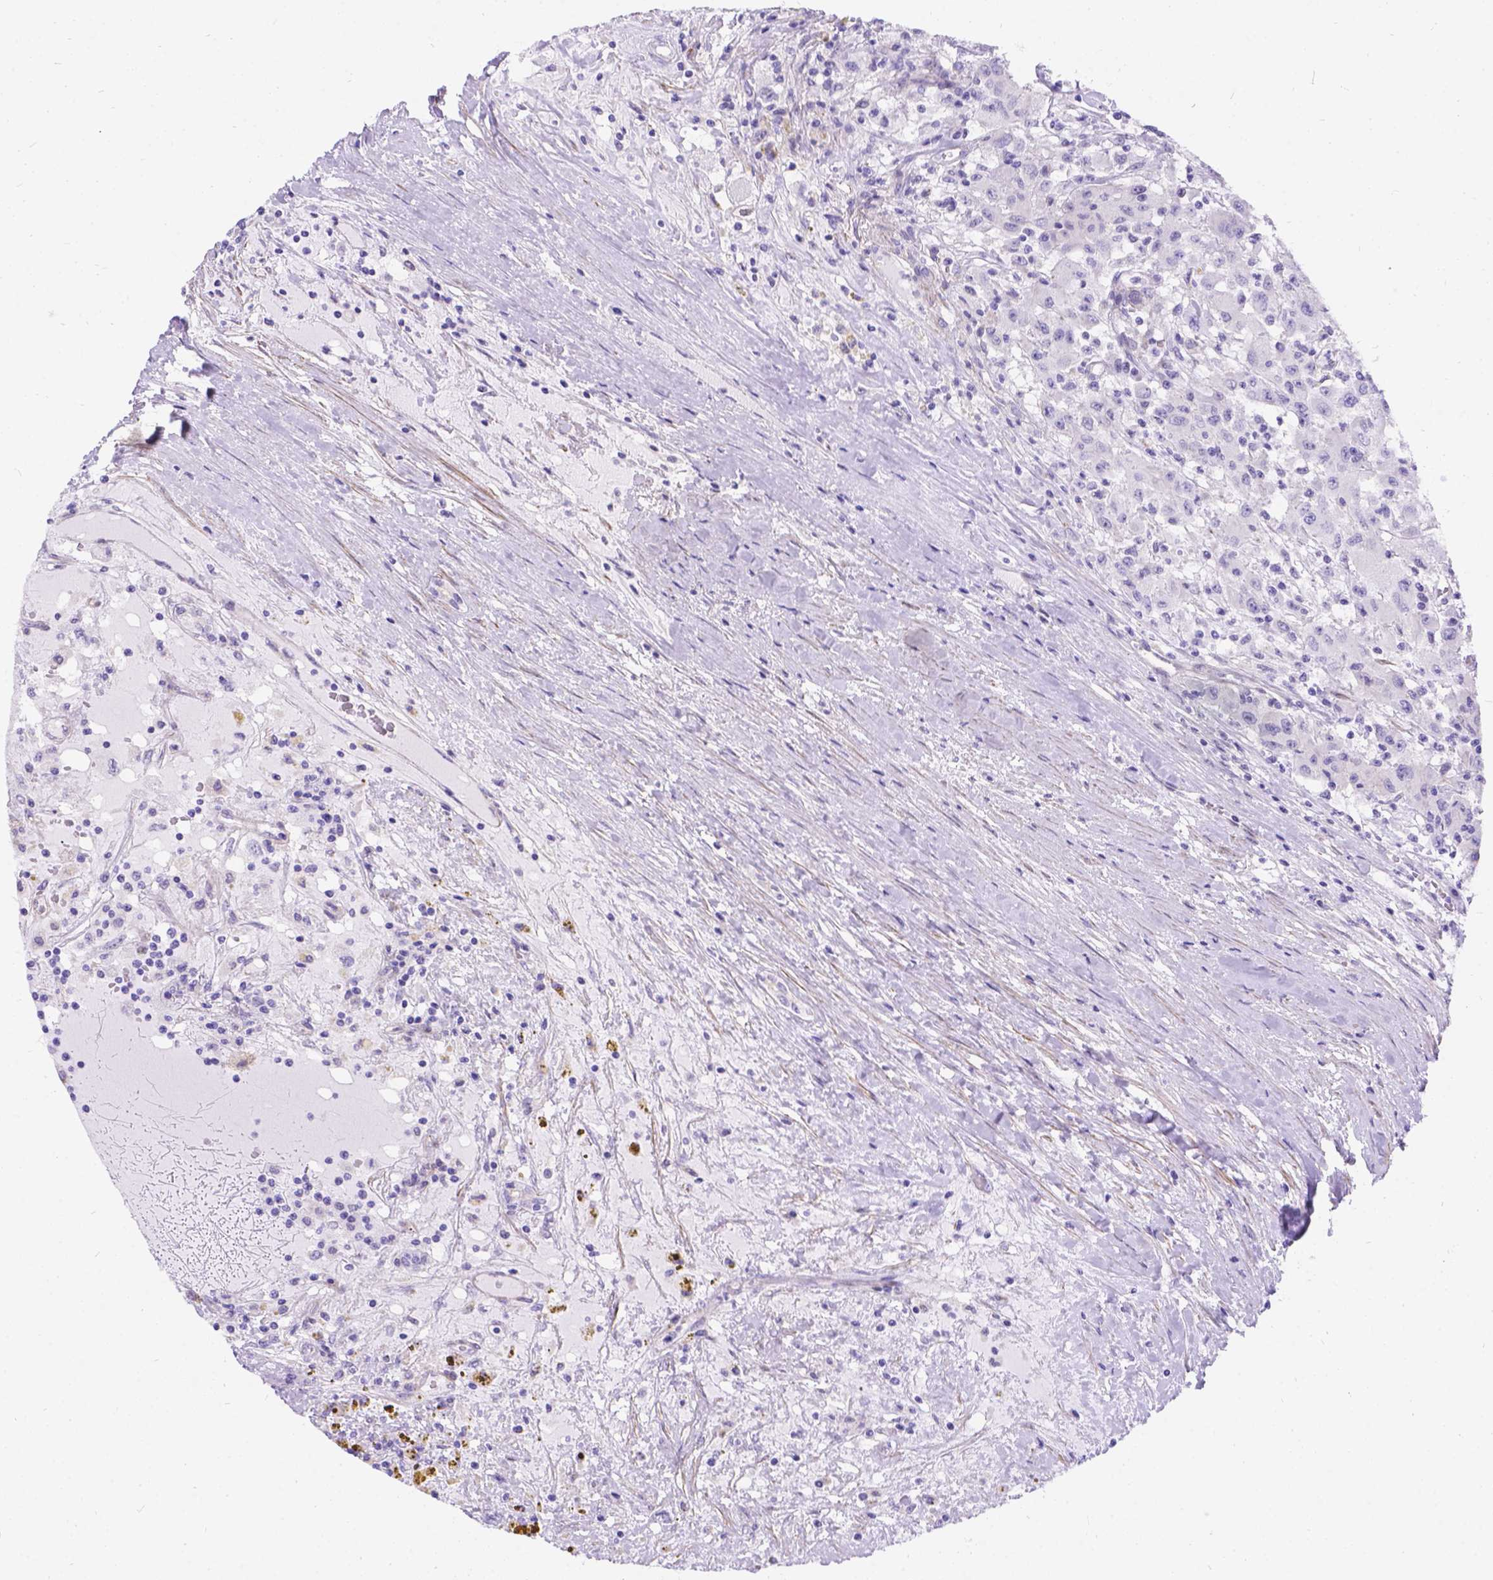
{"staining": {"intensity": "negative", "quantity": "none", "location": "none"}, "tissue": "renal cancer", "cell_type": "Tumor cells", "image_type": "cancer", "snomed": [{"axis": "morphology", "description": "Adenocarcinoma, NOS"}, {"axis": "topography", "description": "Kidney"}], "caption": "A high-resolution micrograph shows immunohistochemistry staining of renal cancer (adenocarcinoma), which reveals no significant staining in tumor cells.", "gene": "PALS1", "patient": {"sex": "female", "age": 67}}